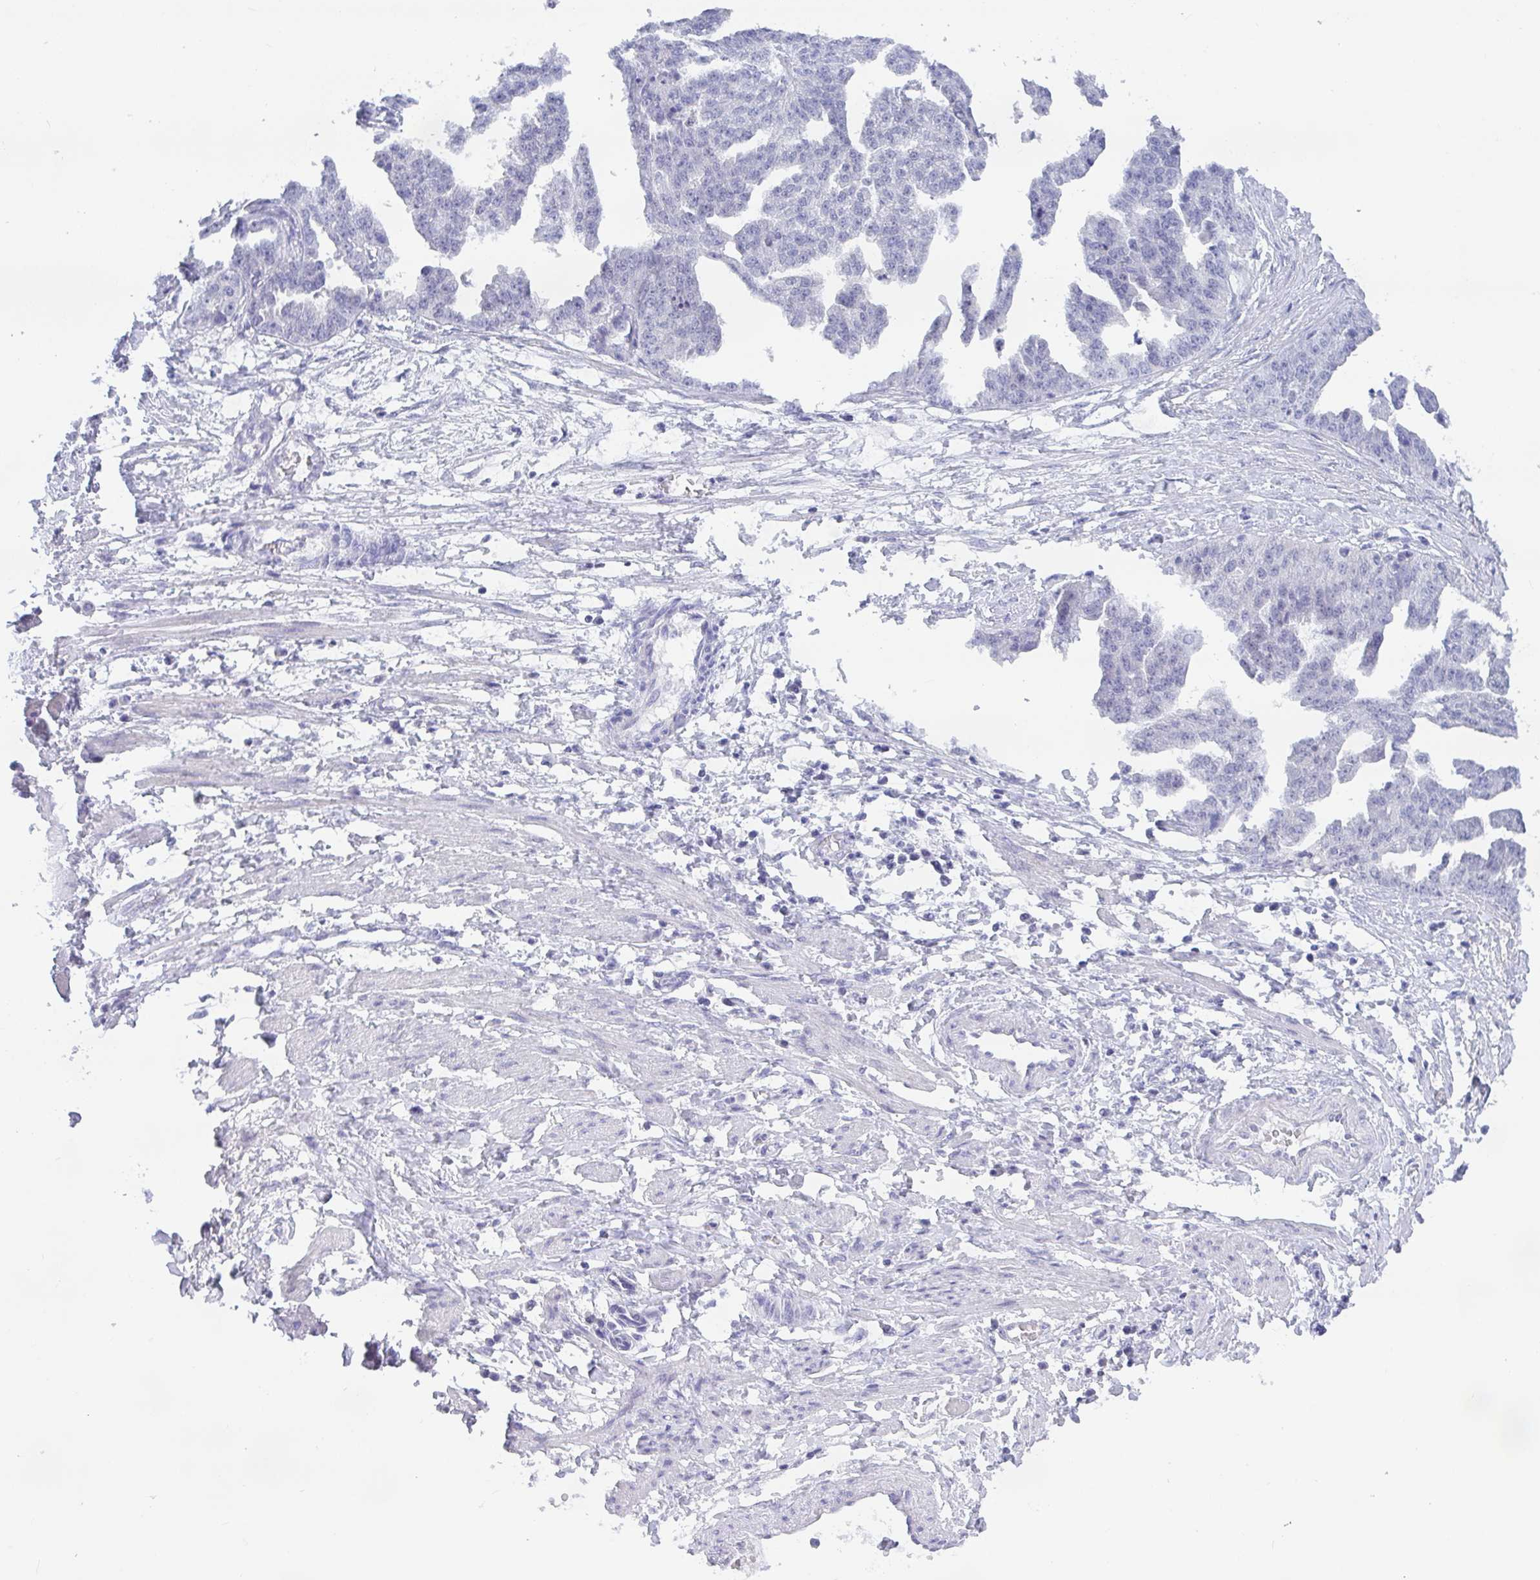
{"staining": {"intensity": "negative", "quantity": "none", "location": "none"}, "tissue": "ovarian cancer", "cell_type": "Tumor cells", "image_type": "cancer", "snomed": [{"axis": "morphology", "description": "Cystadenocarcinoma, serous, NOS"}, {"axis": "topography", "description": "Ovary"}], "caption": "Tumor cells are negative for protein expression in human ovarian cancer (serous cystadenocarcinoma).", "gene": "BMAL2", "patient": {"sex": "female", "age": 58}}